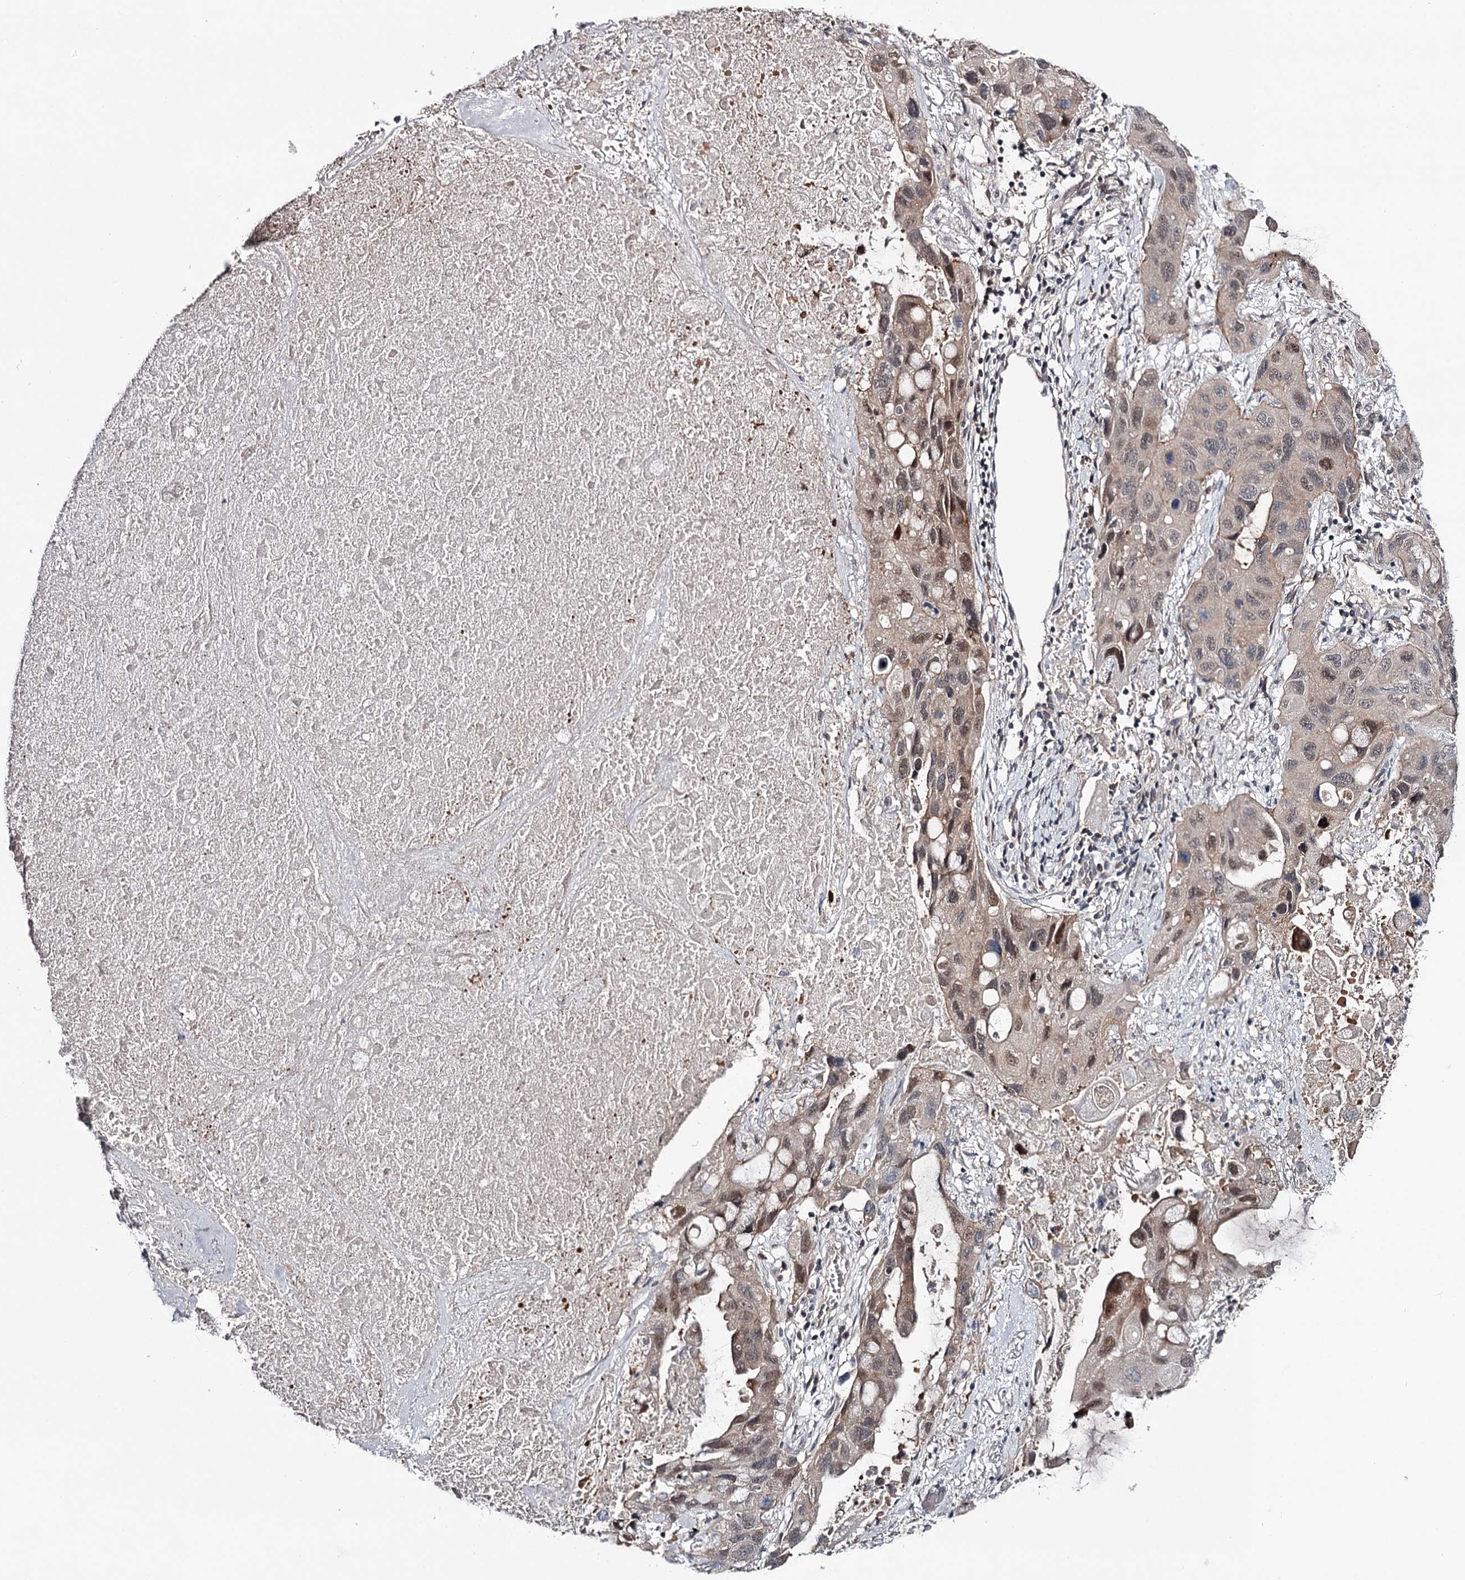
{"staining": {"intensity": "moderate", "quantity": "<25%", "location": "nuclear"}, "tissue": "lung cancer", "cell_type": "Tumor cells", "image_type": "cancer", "snomed": [{"axis": "morphology", "description": "Squamous cell carcinoma, NOS"}, {"axis": "topography", "description": "Lung"}], "caption": "DAB (3,3'-diaminobenzidine) immunohistochemical staining of human lung cancer shows moderate nuclear protein positivity in approximately <25% of tumor cells. Immunohistochemistry (ihc) stains the protein in brown and the nuclei are stained blue.", "gene": "GTSF1", "patient": {"sex": "female", "age": 73}}